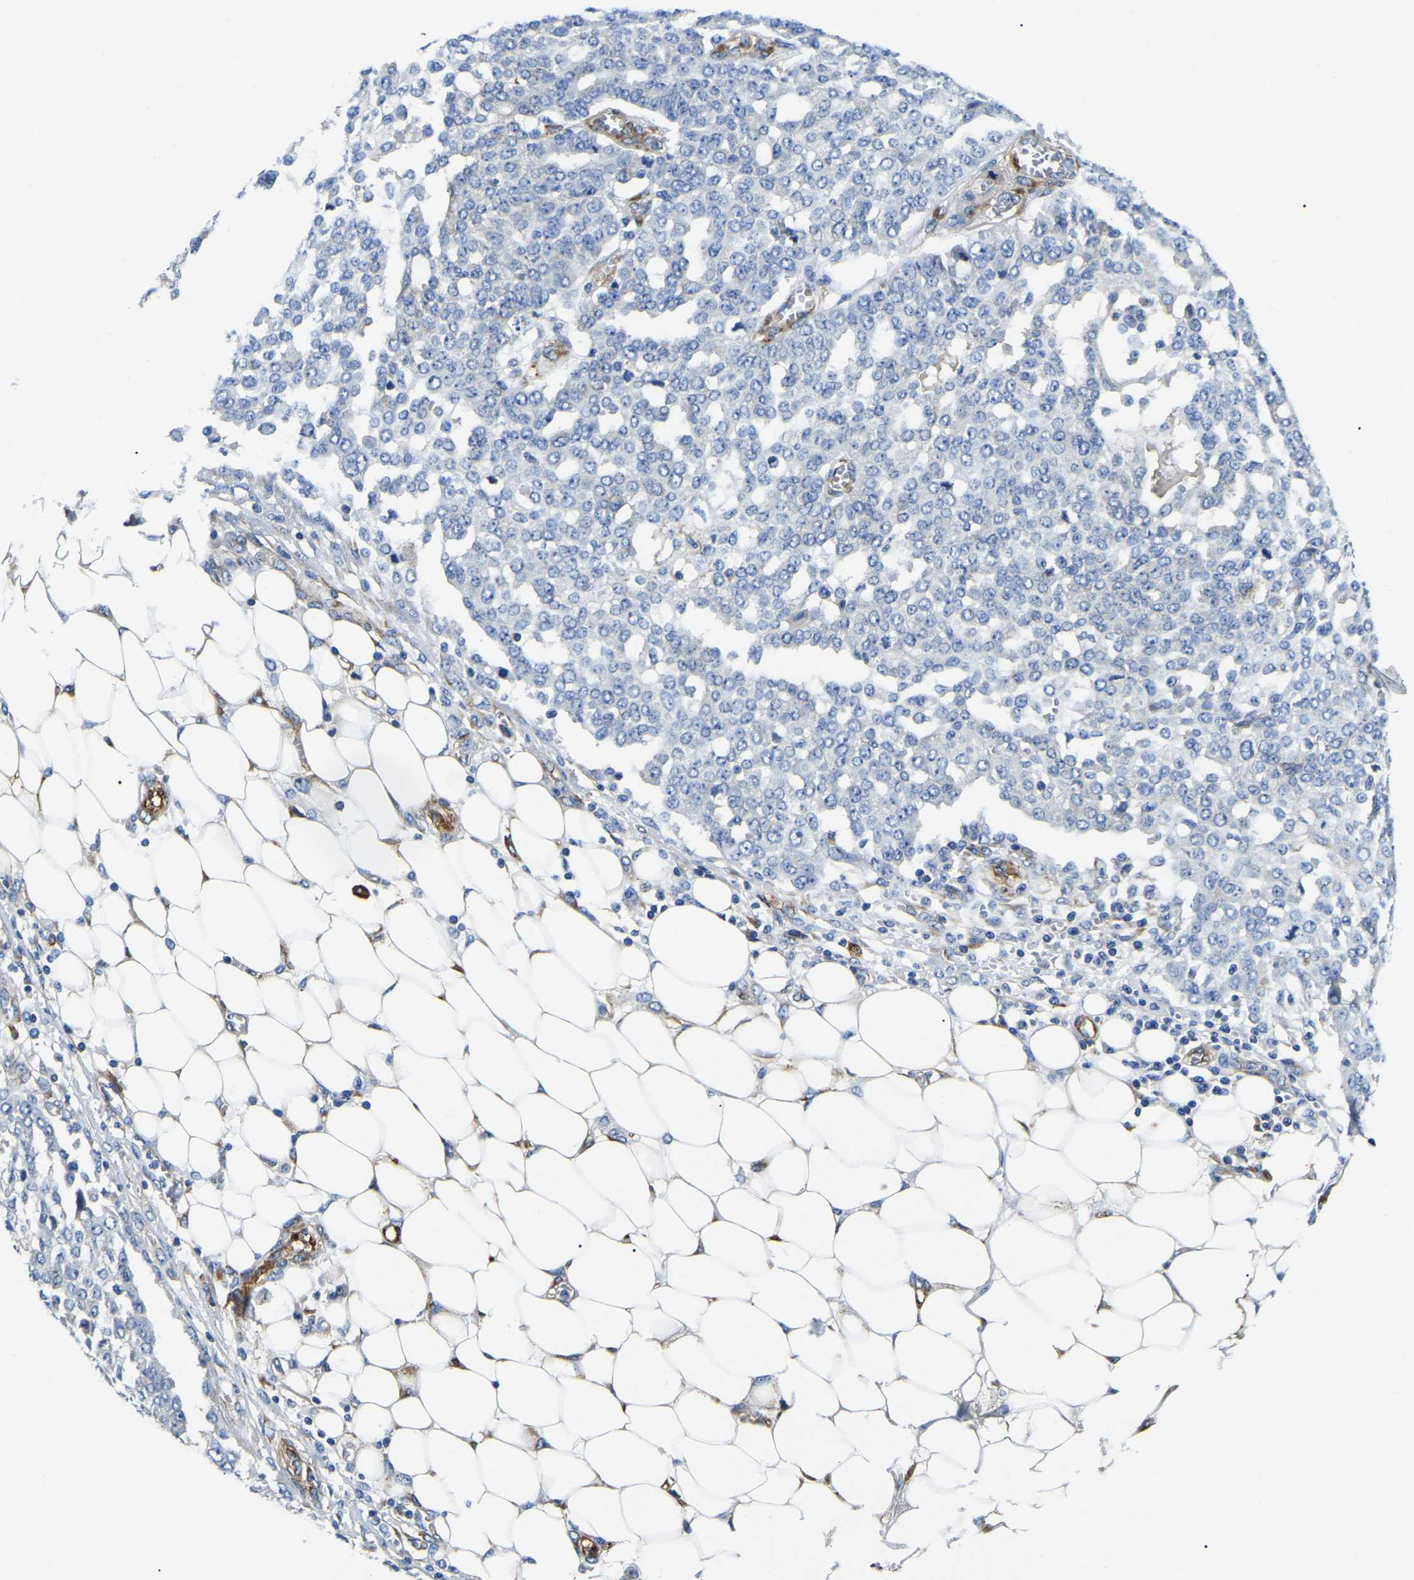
{"staining": {"intensity": "negative", "quantity": "none", "location": "none"}, "tissue": "ovarian cancer", "cell_type": "Tumor cells", "image_type": "cancer", "snomed": [{"axis": "morphology", "description": "Cystadenocarcinoma, serous, NOS"}, {"axis": "topography", "description": "Soft tissue"}, {"axis": "topography", "description": "Ovary"}], "caption": "Ovarian cancer (serous cystadenocarcinoma) was stained to show a protein in brown. There is no significant staining in tumor cells. (Brightfield microscopy of DAB immunohistochemistry at high magnification).", "gene": "DUSP8", "patient": {"sex": "female", "age": 57}}